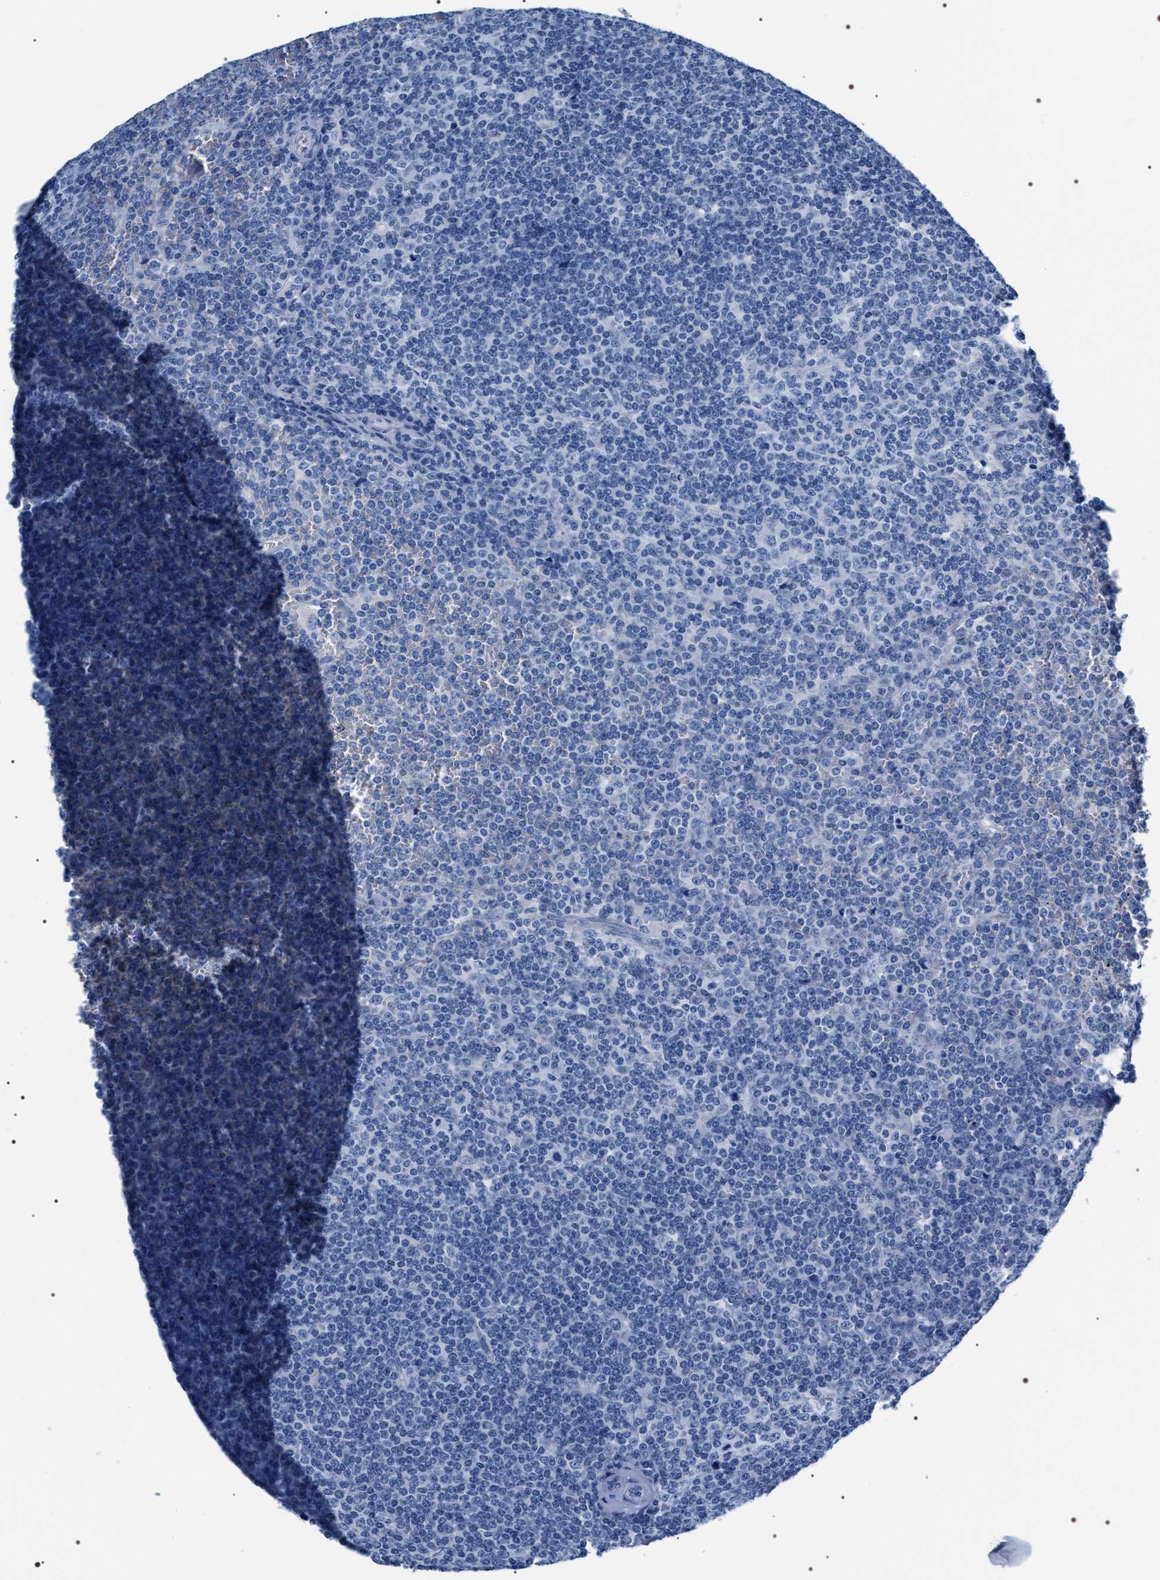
{"staining": {"intensity": "negative", "quantity": "none", "location": "none"}, "tissue": "lymphoma", "cell_type": "Tumor cells", "image_type": "cancer", "snomed": [{"axis": "morphology", "description": "Malignant lymphoma, non-Hodgkin's type, Low grade"}, {"axis": "topography", "description": "Spleen"}], "caption": "The immunohistochemistry (IHC) photomicrograph has no significant positivity in tumor cells of lymphoma tissue.", "gene": "ADH4", "patient": {"sex": "female", "age": 19}}